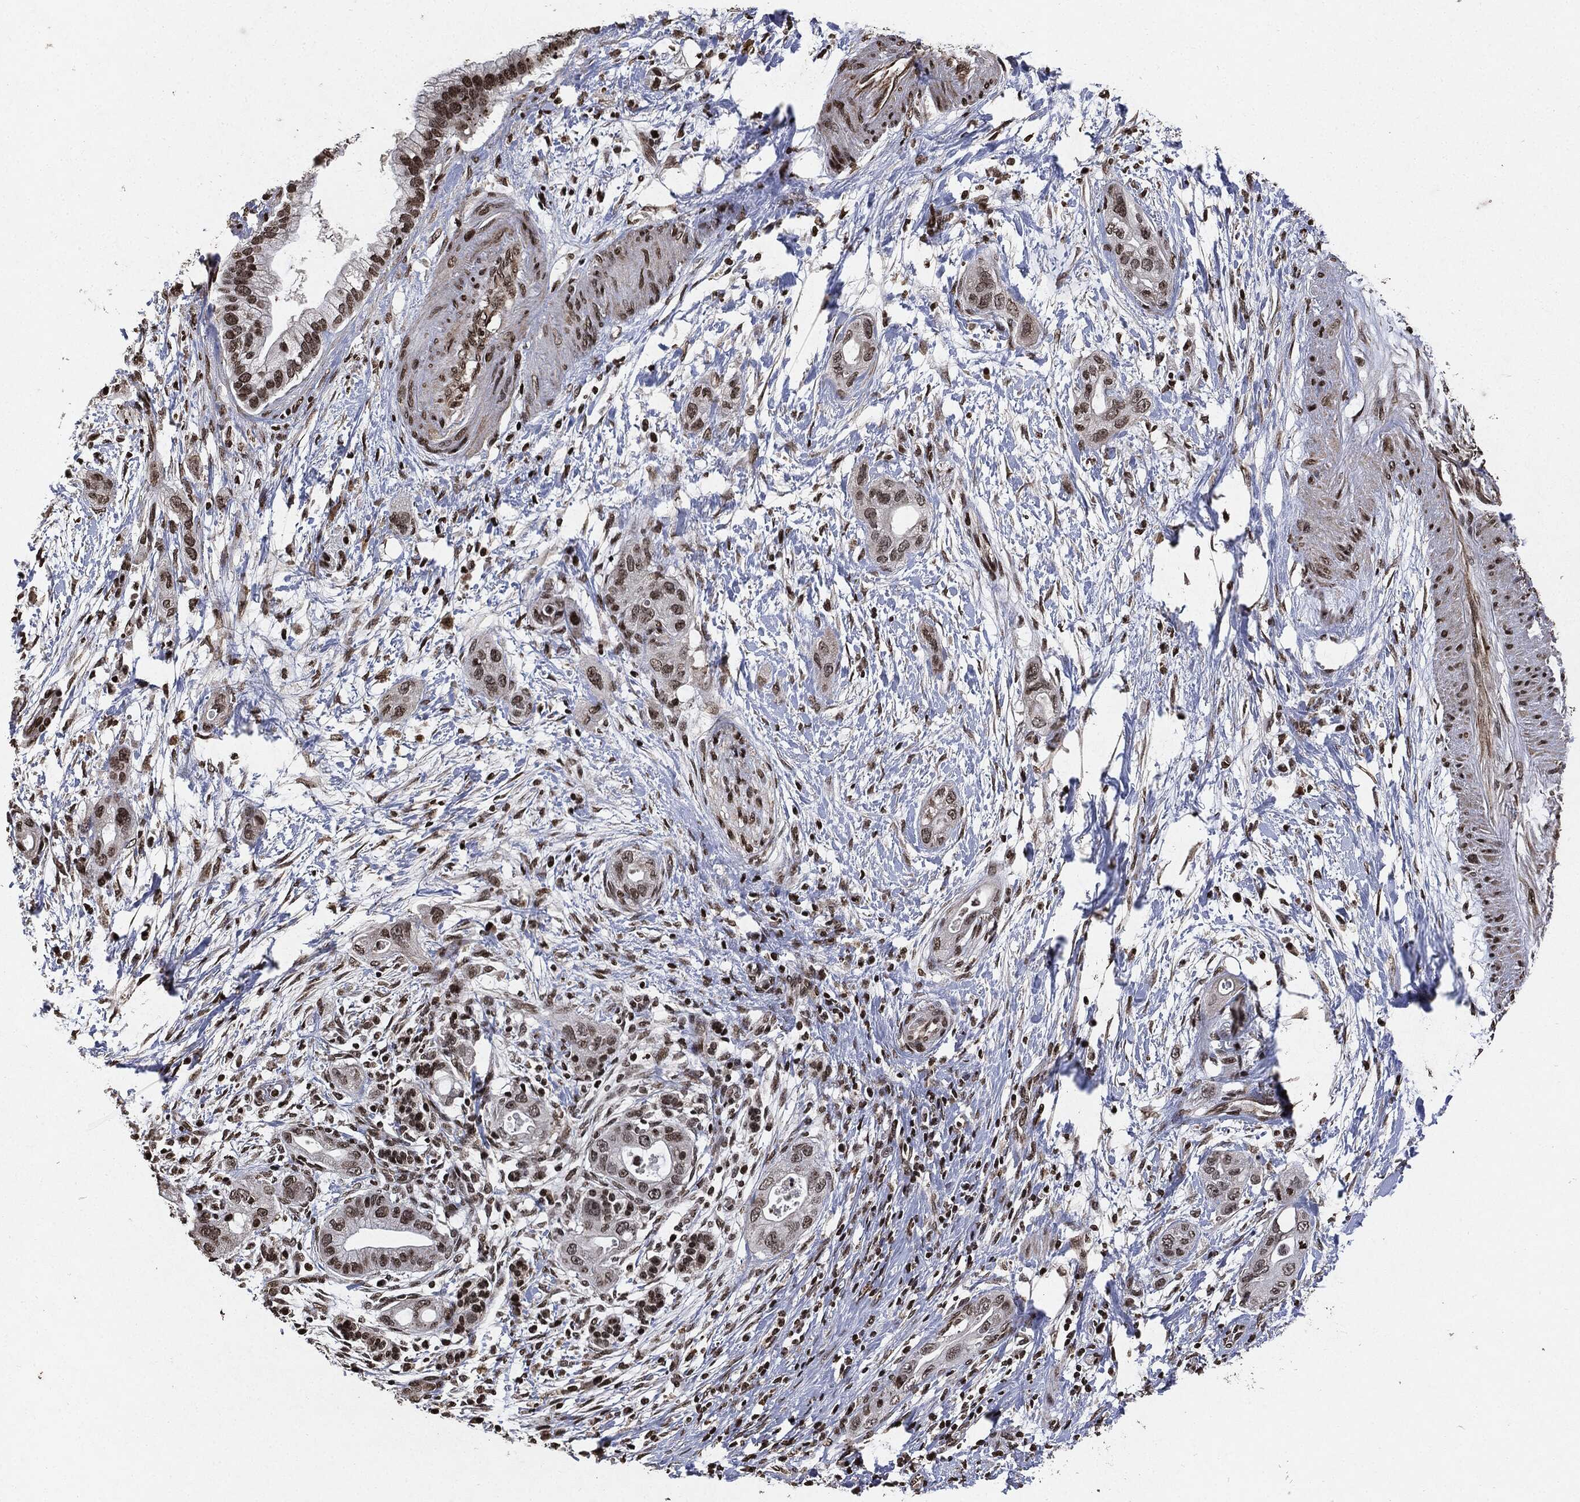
{"staining": {"intensity": "moderate", "quantity": "25%-75%", "location": "nuclear"}, "tissue": "pancreatic cancer", "cell_type": "Tumor cells", "image_type": "cancer", "snomed": [{"axis": "morphology", "description": "Adenocarcinoma, NOS"}, {"axis": "topography", "description": "Pancreas"}], "caption": "Moderate nuclear protein positivity is present in approximately 25%-75% of tumor cells in pancreatic adenocarcinoma.", "gene": "JUN", "patient": {"sex": "male", "age": 44}}